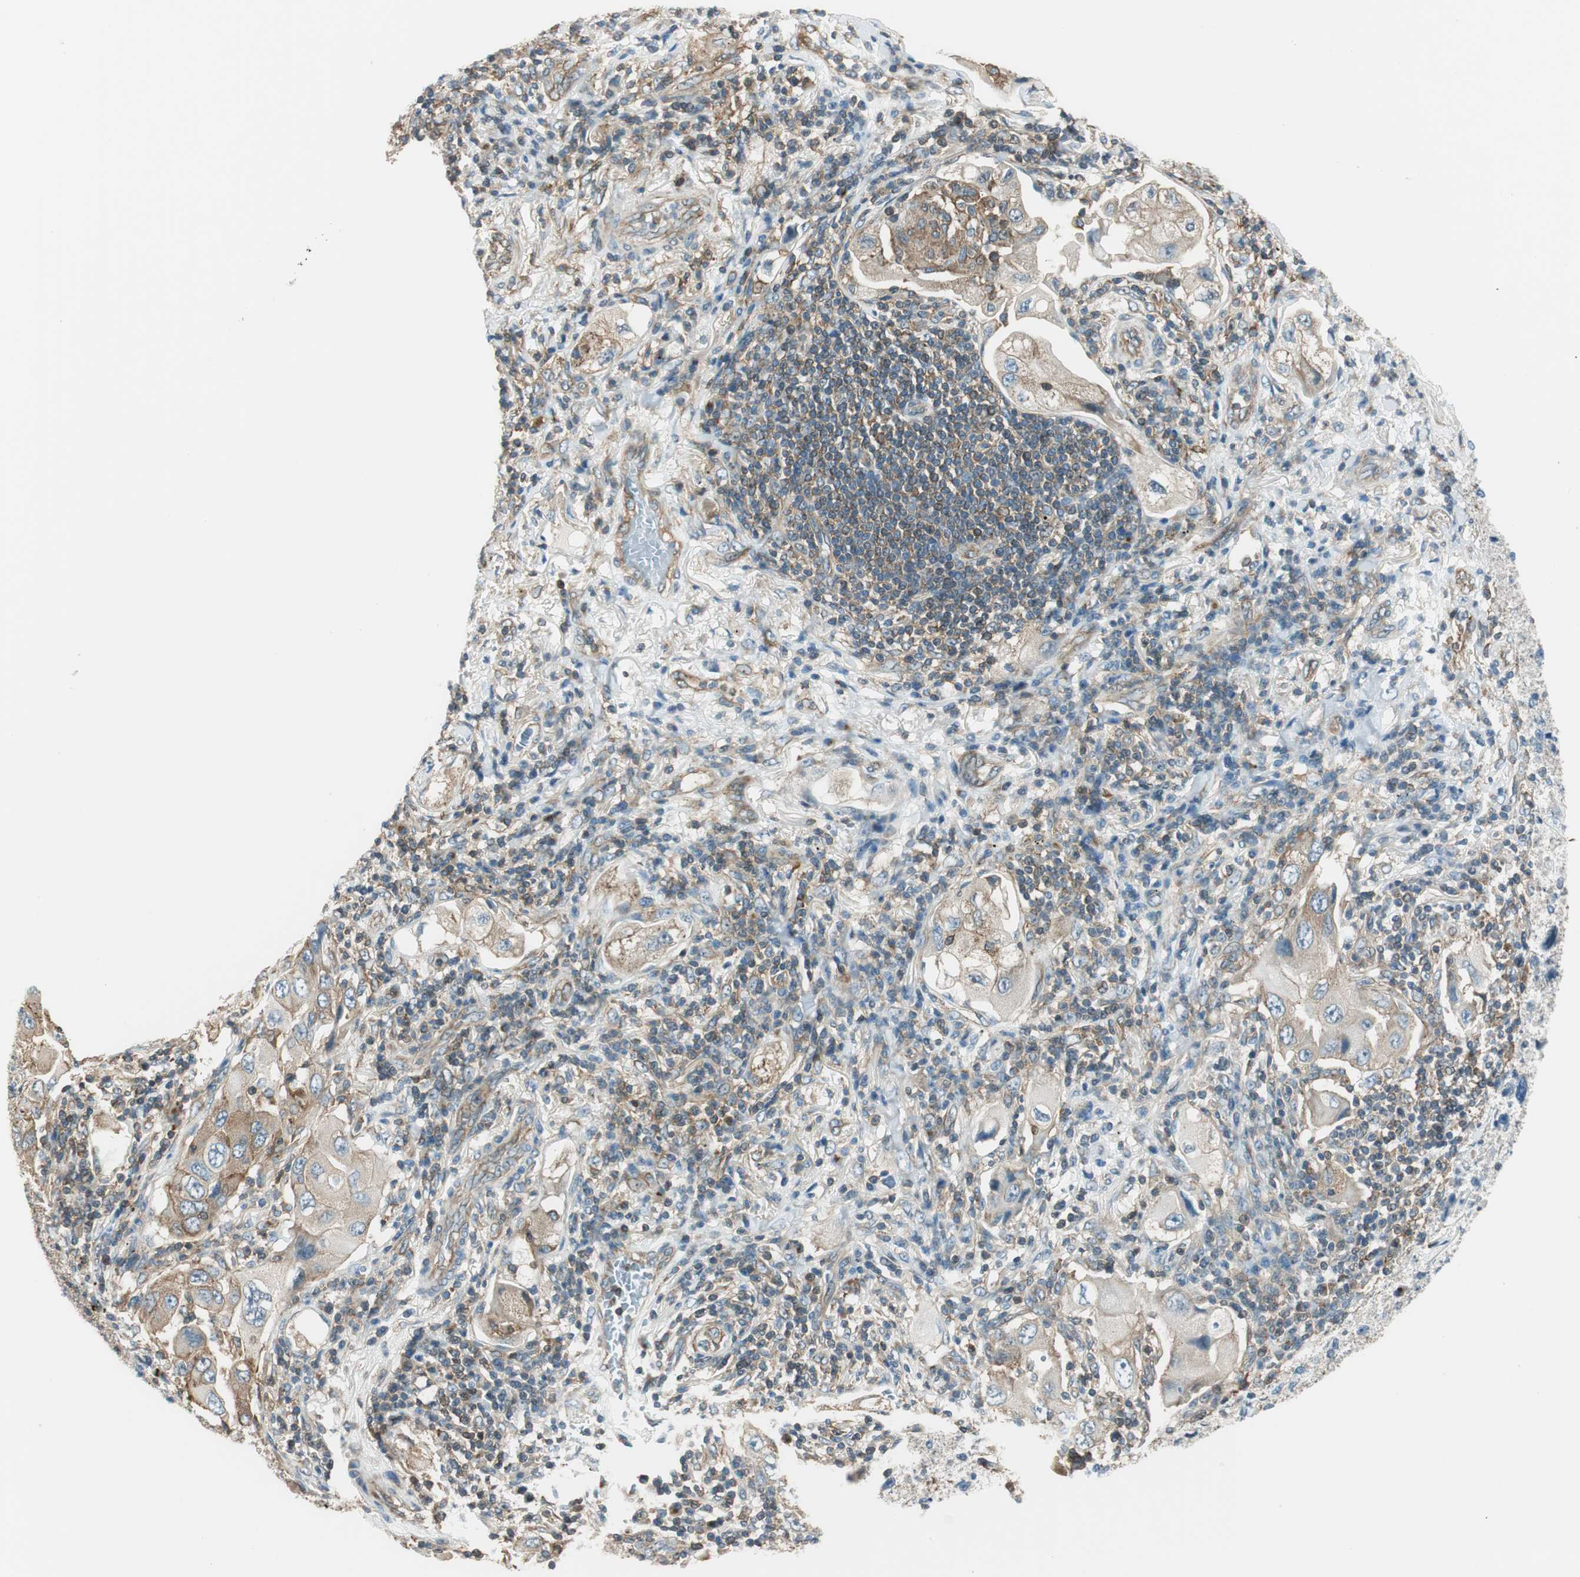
{"staining": {"intensity": "weak", "quantity": "25%-75%", "location": "cytoplasmic/membranous"}, "tissue": "lung cancer", "cell_type": "Tumor cells", "image_type": "cancer", "snomed": [{"axis": "morphology", "description": "Adenocarcinoma, NOS"}, {"axis": "topography", "description": "Lung"}], "caption": "Protein staining exhibits weak cytoplasmic/membranous positivity in approximately 25%-75% of tumor cells in adenocarcinoma (lung).", "gene": "PI4K2B", "patient": {"sex": "female", "age": 65}}